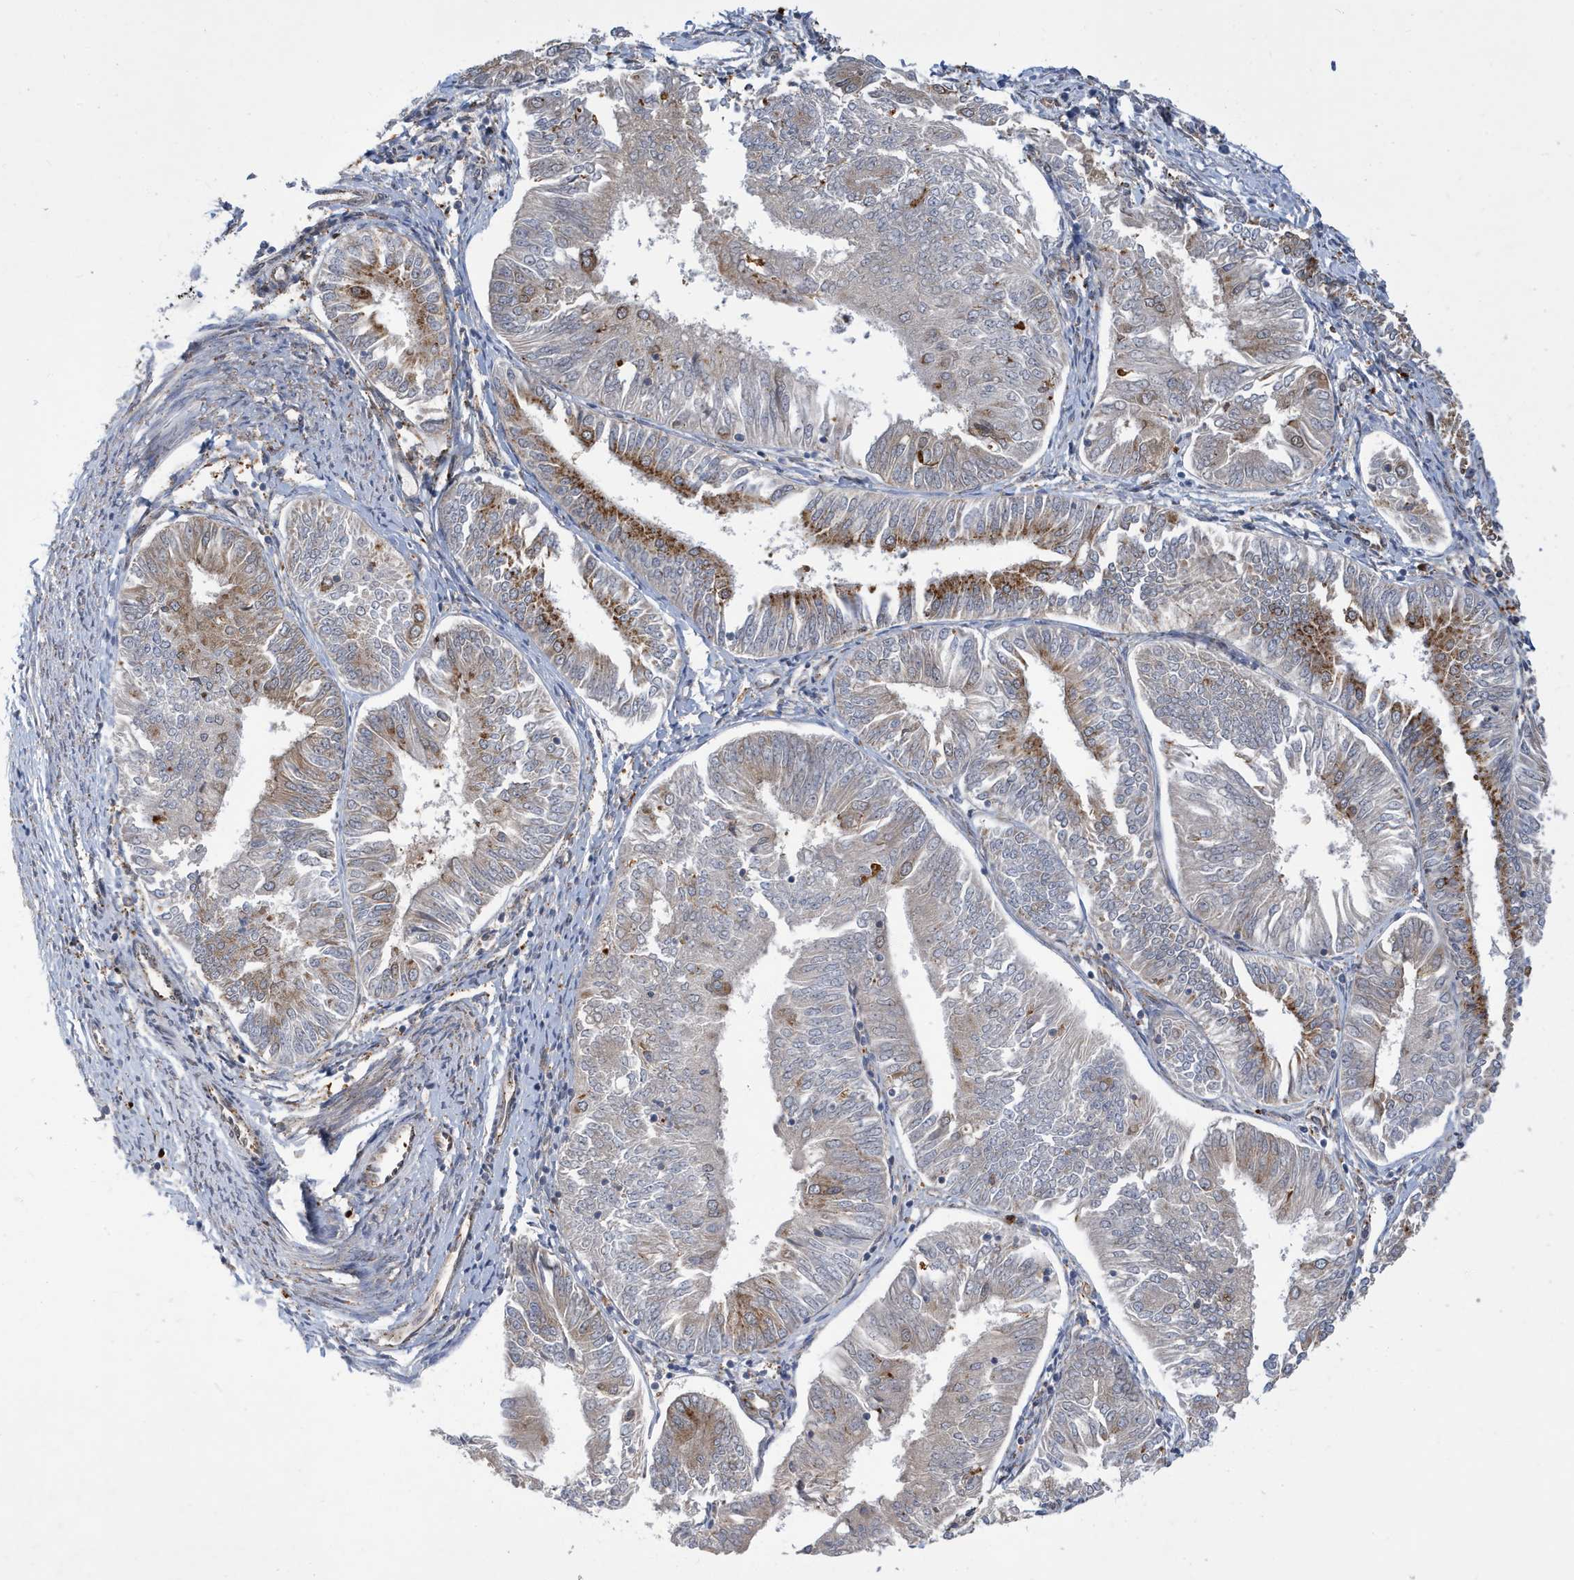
{"staining": {"intensity": "moderate", "quantity": "25%-75%", "location": "cytoplasmic/membranous"}, "tissue": "endometrial cancer", "cell_type": "Tumor cells", "image_type": "cancer", "snomed": [{"axis": "morphology", "description": "Adenocarcinoma, NOS"}, {"axis": "topography", "description": "Endometrium"}], "caption": "High-magnification brightfield microscopy of endometrial adenocarcinoma stained with DAB (brown) and counterstained with hematoxylin (blue). tumor cells exhibit moderate cytoplasmic/membranous staining is appreciated in approximately25%-75% of cells.", "gene": "ZNF507", "patient": {"sex": "female", "age": 58}}